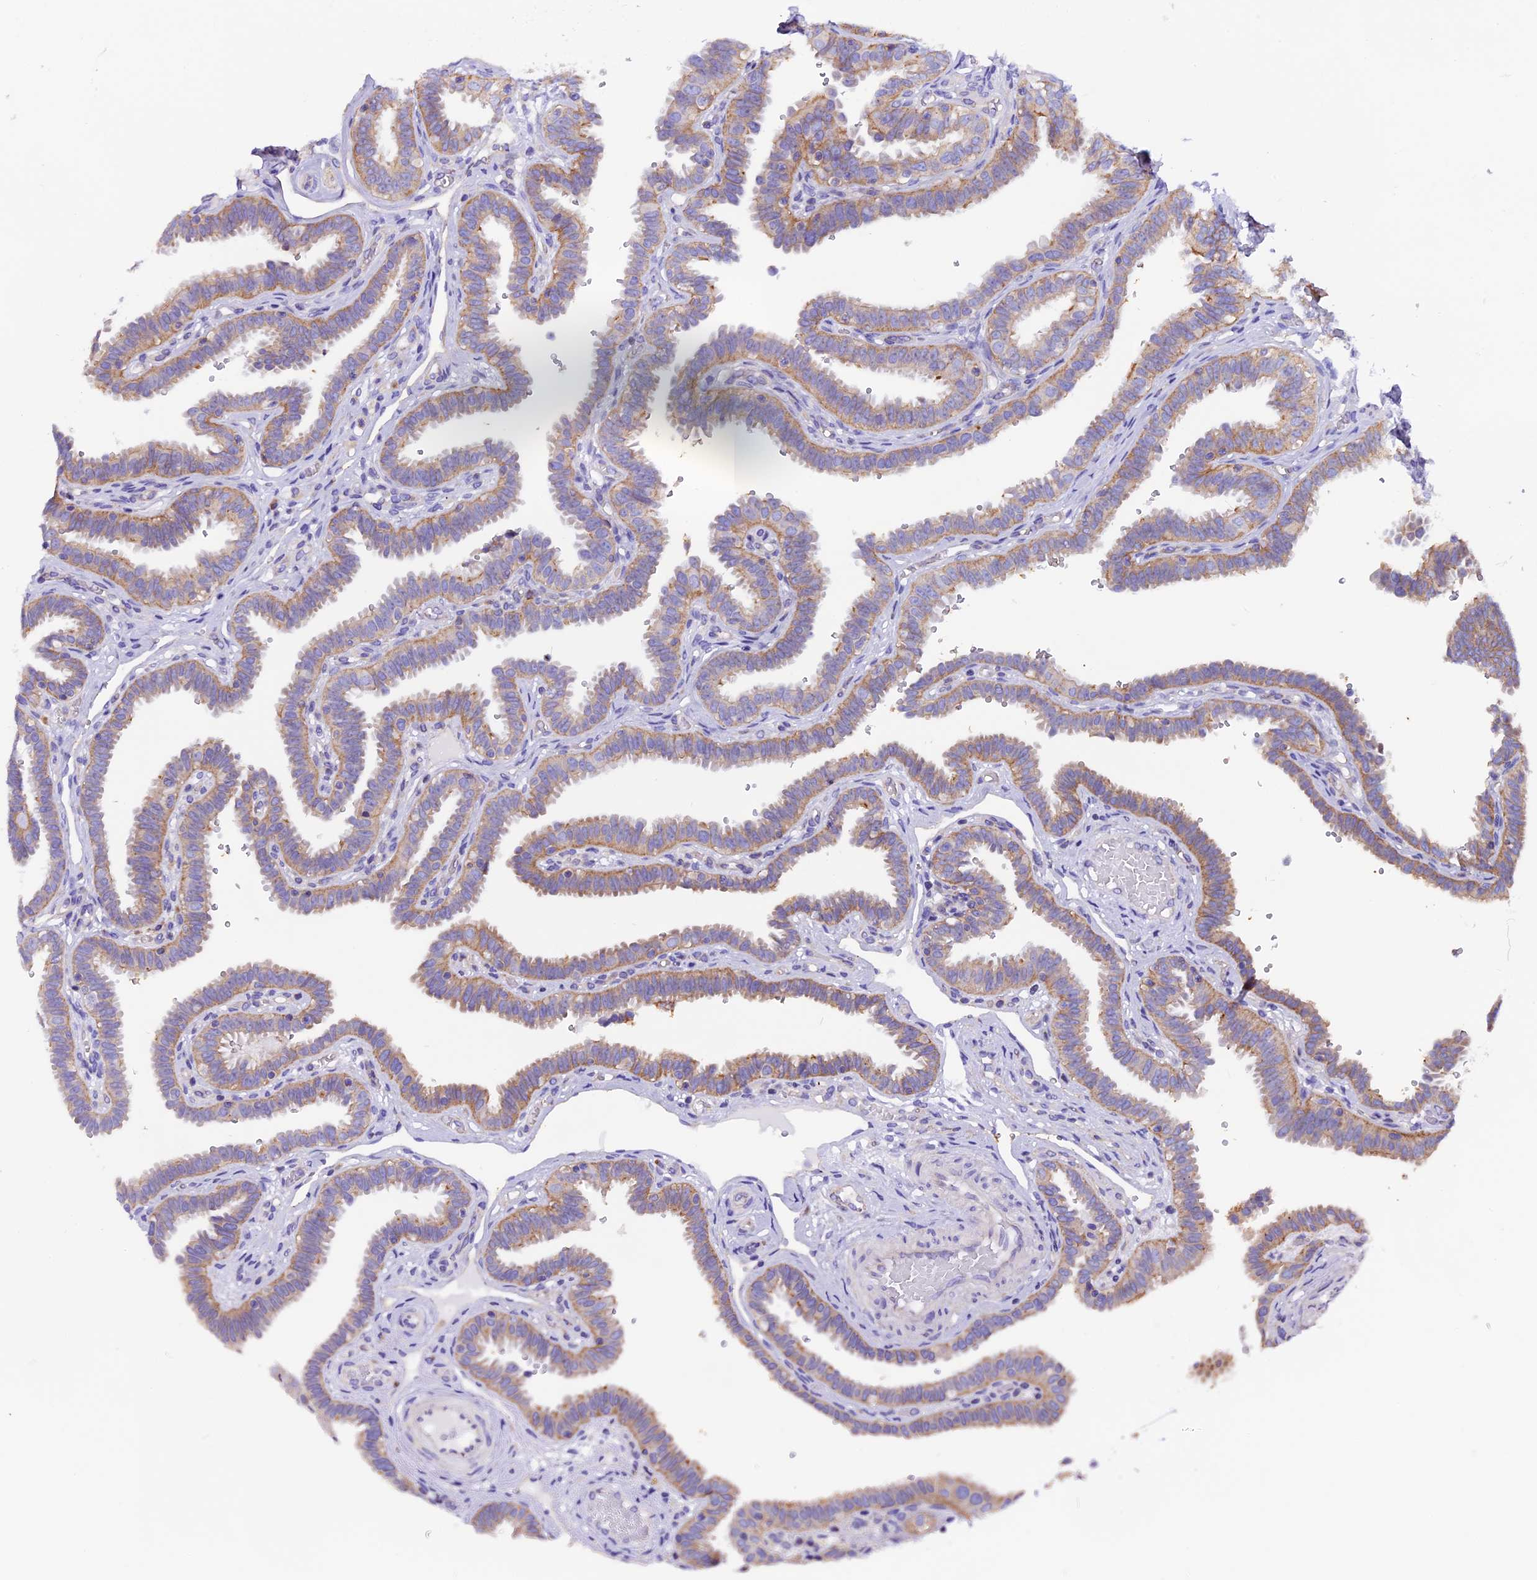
{"staining": {"intensity": "moderate", "quantity": "25%-75%", "location": "cytoplasmic/membranous"}, "tissue": "fallopian tube", "cell_type": "Glandular cells", "image_type": "normal", "snomed": [{"axis": "morphology", "description": "Normal tissue, NOS"}, {"axis": "topography", "description": "Fallopian tube"}], "caption": "Immunohistochemical staining of unremarkable fallopian tube exhibits moderate cytoplasmic/membranous protein staining in approximately 25%-75% of glandular cells.", "gene": "COMTD1", "patient": {"sex": "female", "age": 37}}